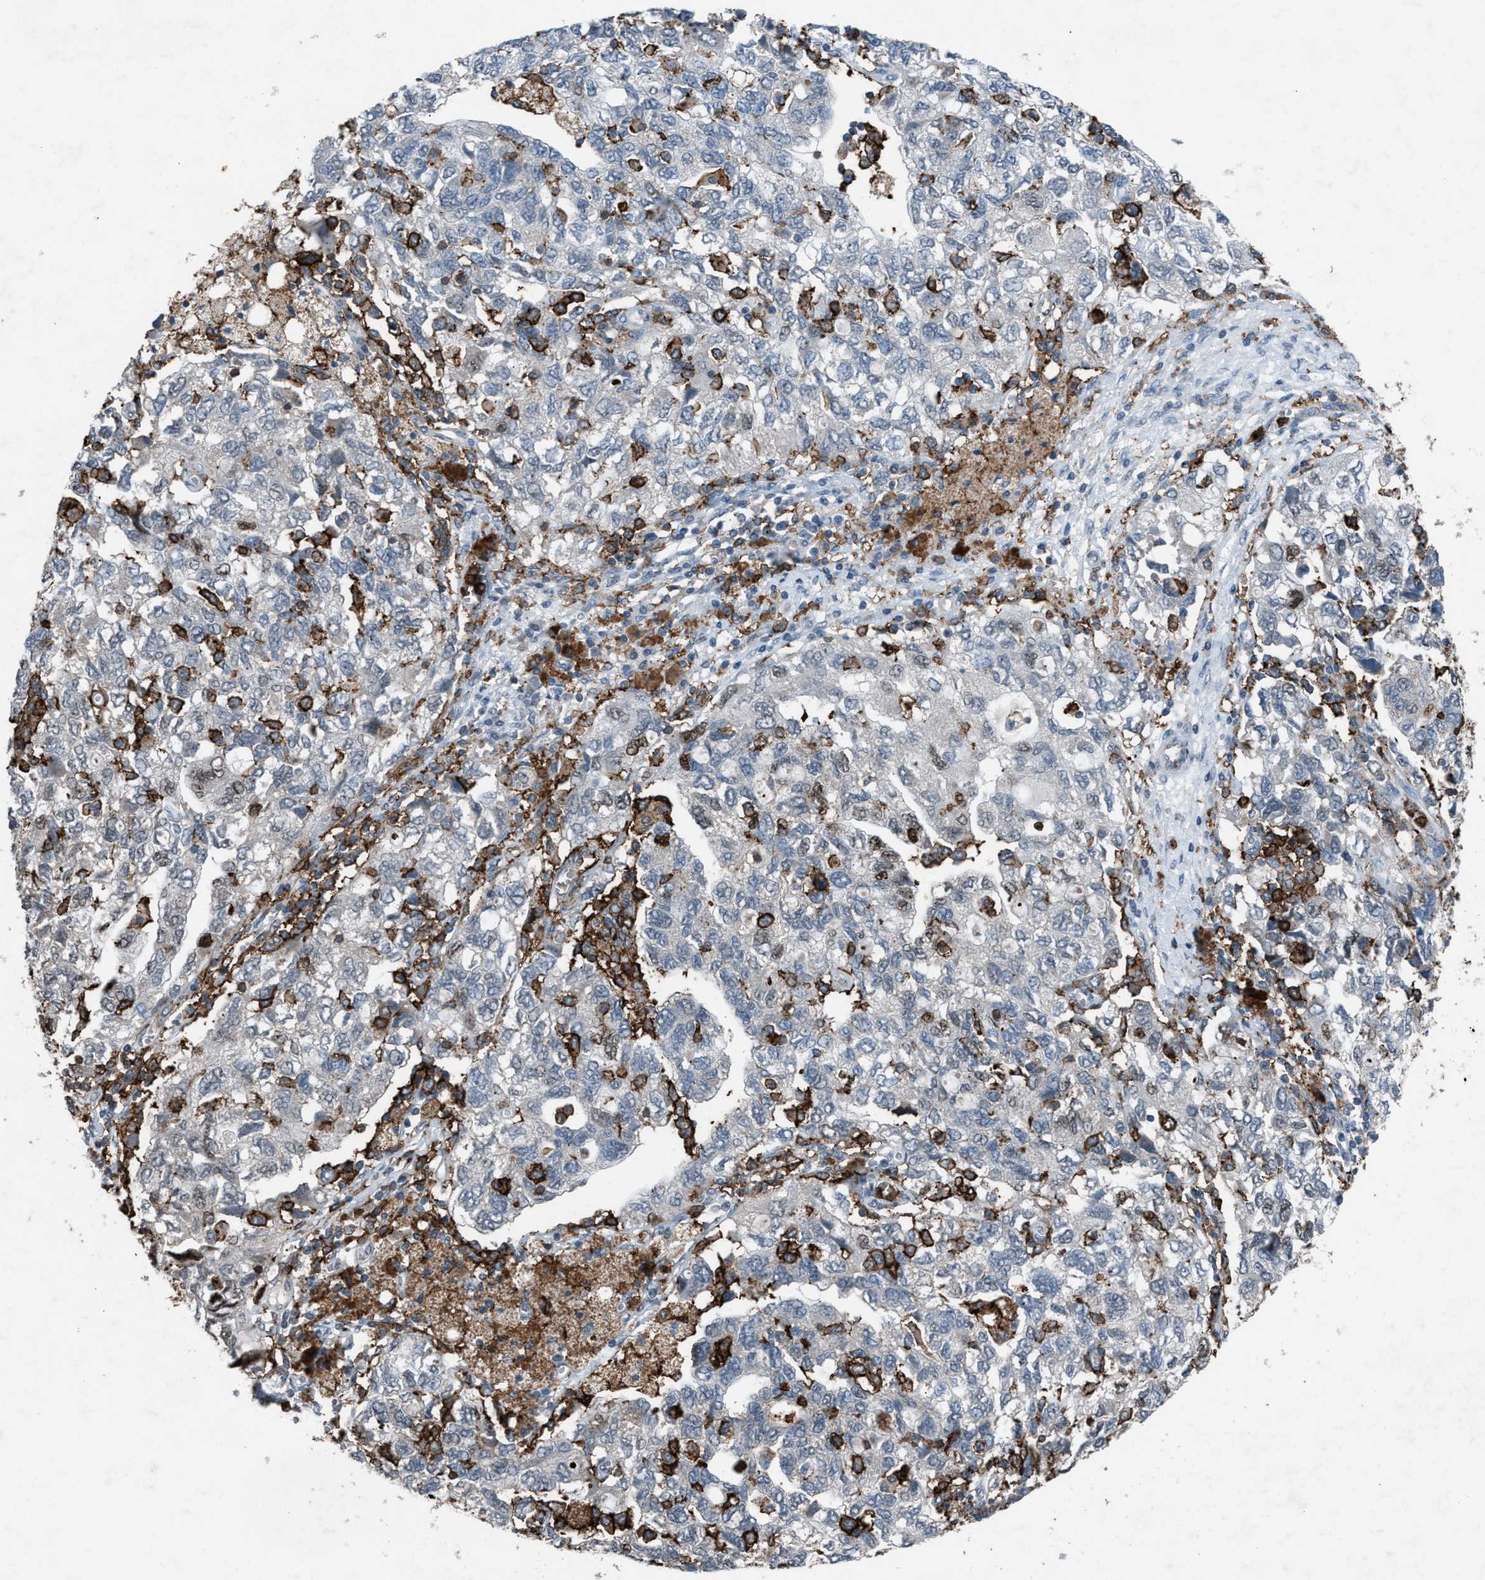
{"staining": {"intensity": "weak", "quantity": "<25%", "location": "cytoplasmic/membranous"}, "tissue": "ovarian cancer", "cell_type": "Tumor cells", "image_type": "cancer", "snomed": [{"axis": "morphology", "description": "Carcinoma, NOS"}, {"axis": "morphology", "description": "Cystadenocarcinoma, serous, NOS"}, {"axis": "topography", "description": "Ovary"}], "caption": "Tumor cells show no significant positivity in serous cystadenocarcinoma (ovarian).", "gene": "FCER1G", "patient": {"sex": "female", "age": 69}}